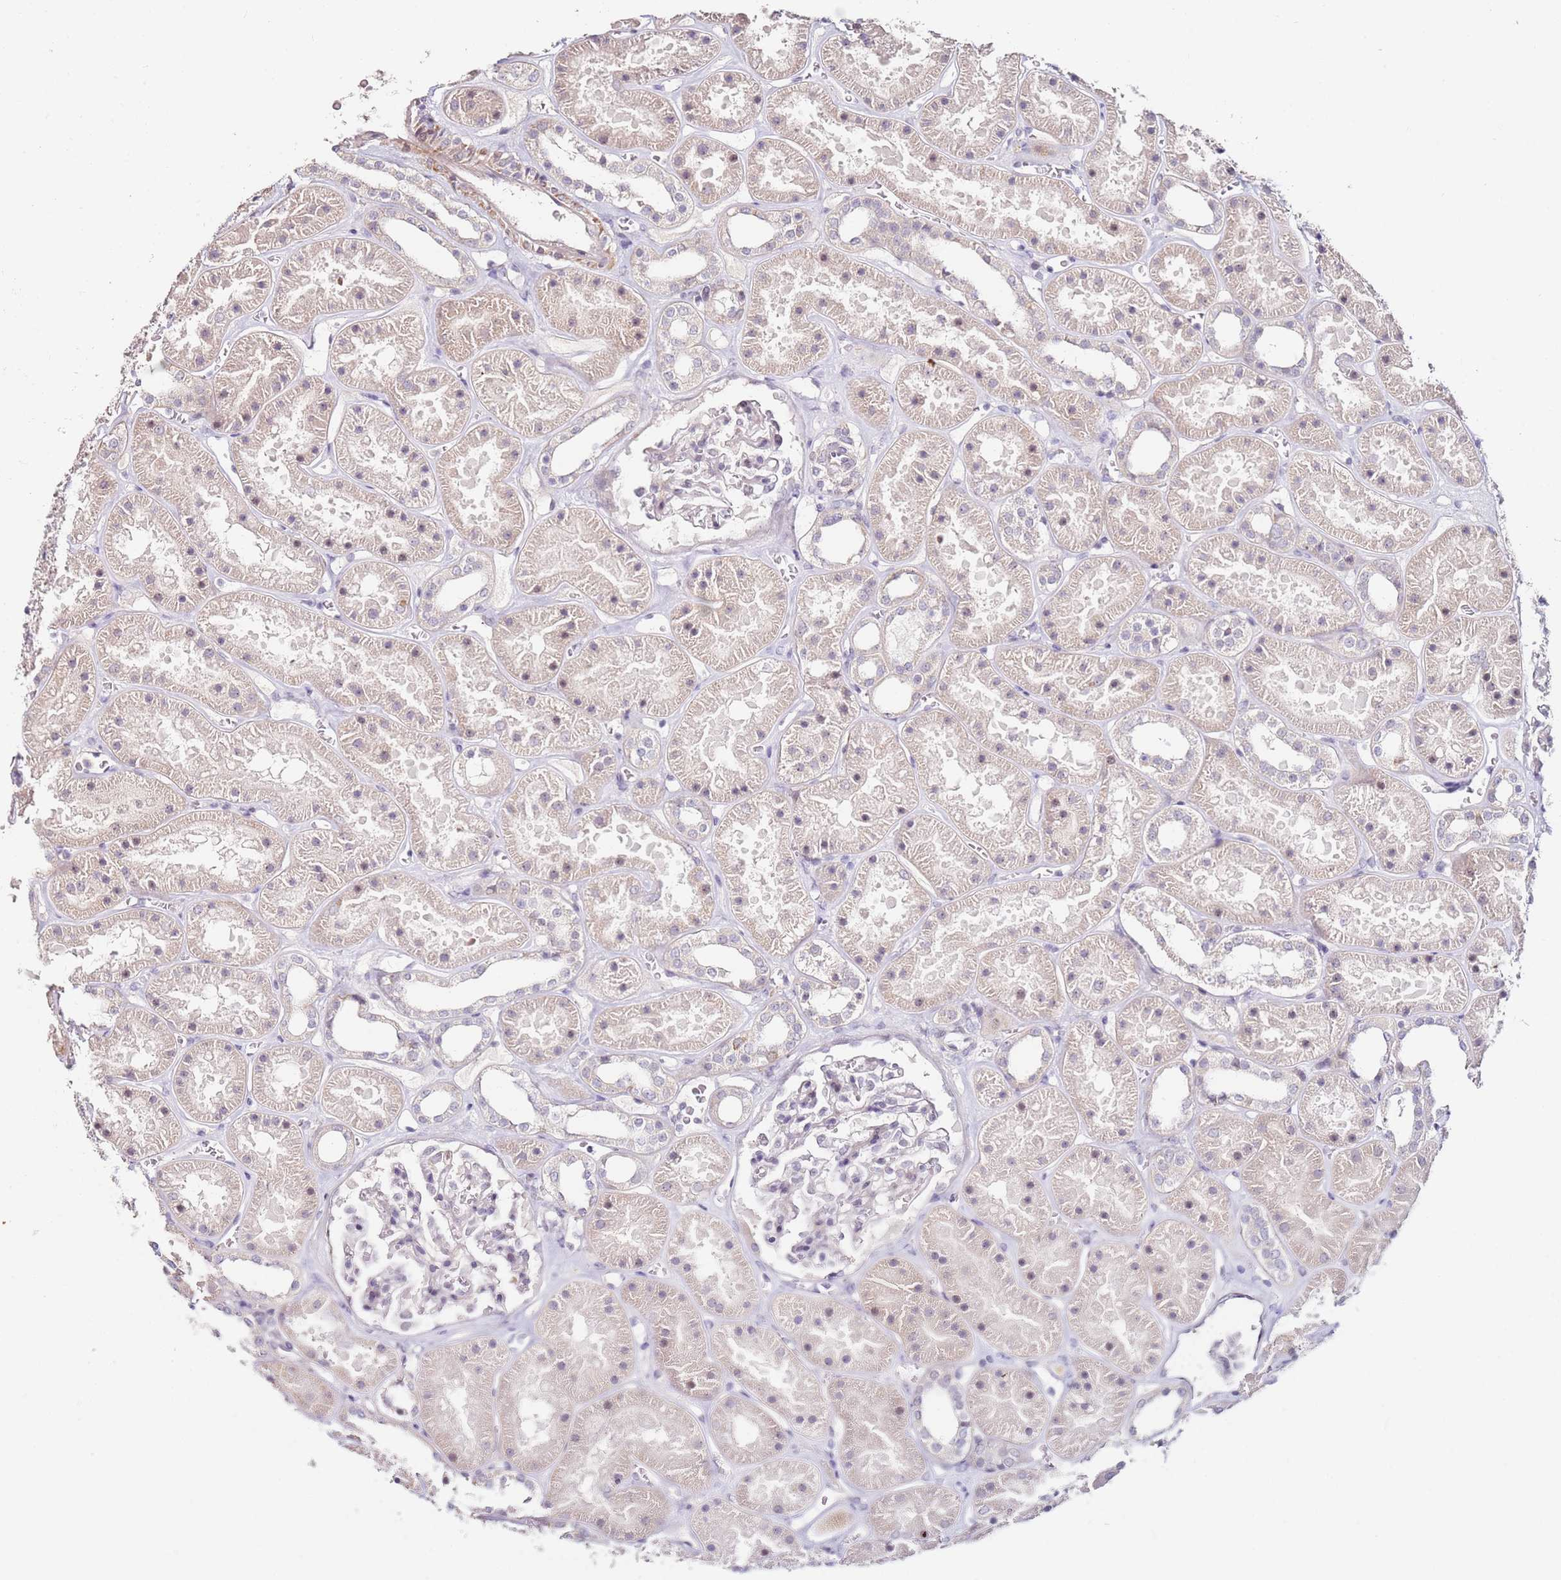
{"staining": {"intensity": "negative", "quantity": "none", "location": "none"}, "tissue": "kidney", "cell_type": "Cells in glomeruli", "image_type": "normal", "snomed": [{"axis": "morphology", "description": "Normal tissue, NOS"}, {"axis": "topography", "description": "Kidney"}], "caption": "This is an immunohistochemistry (IHC) histopathology image of benign human kidney. There is no staining in cells in glomeruli.", "gene": "RARS2", "patient": {"sex": "female", "age": 41}}